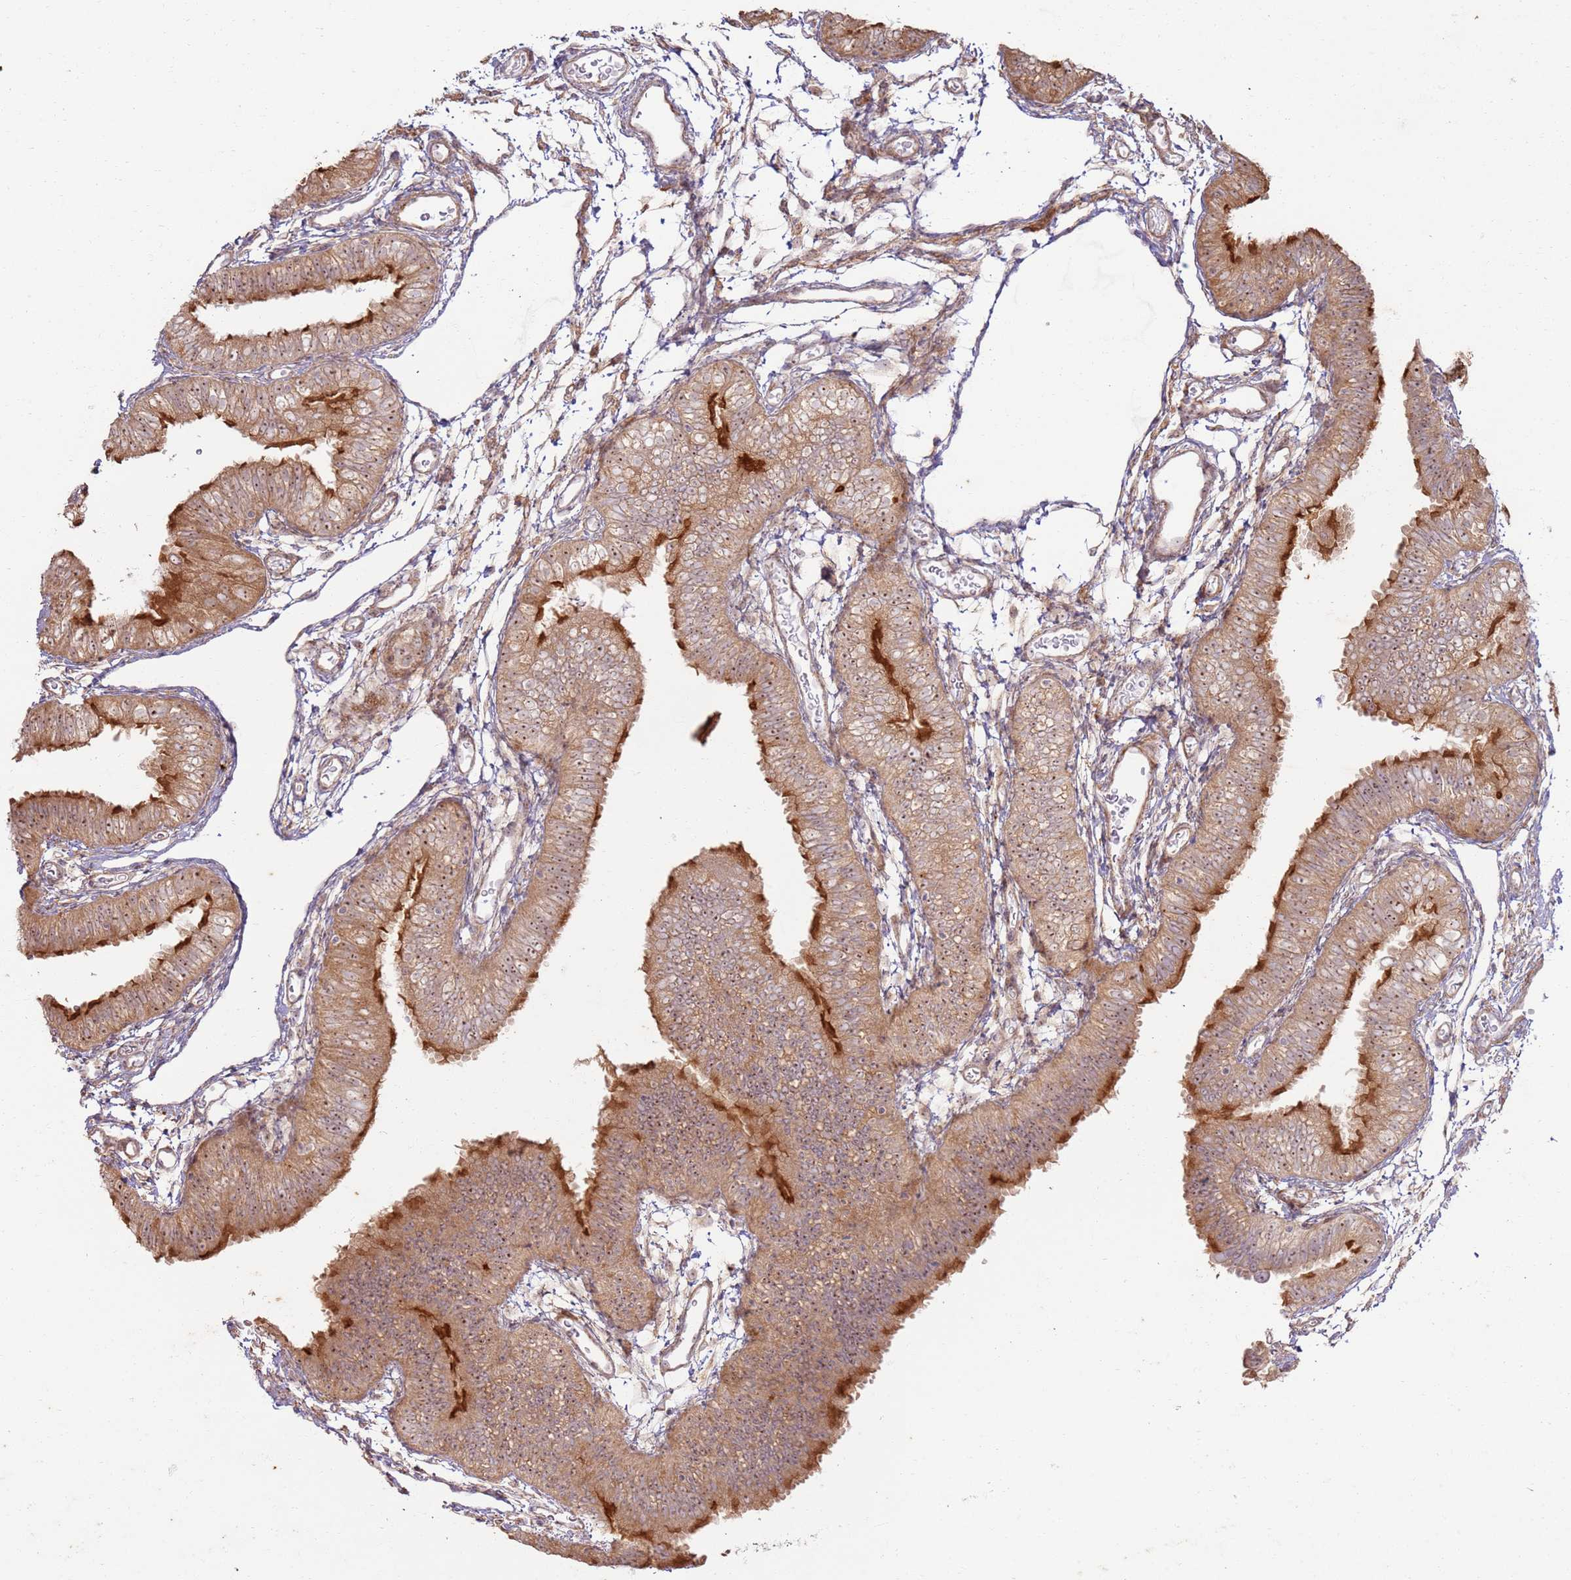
{"staining": {"intensity": "strong", "quantity": "25%-75%", "location": "cytoplasmic/membranous,nuclear"}, "tissue": "fallopian tube", "cell_type": "Glandular cells", "image_type": "normal", "snomed": [{"axis": "morphology", "description": "Normal tissue, NOS"}, {"axis": "topography", "description": "Fallopian tube"}], "caption": "Immunohistochemical staining of benign fallopian tube exhibits strong cytoplasmic/membranous,nuclear protein expression in approximately 25%-75% of glandular cells.", "gene": "CNPY1", "patient": {"sex": "female", "age": 35}}